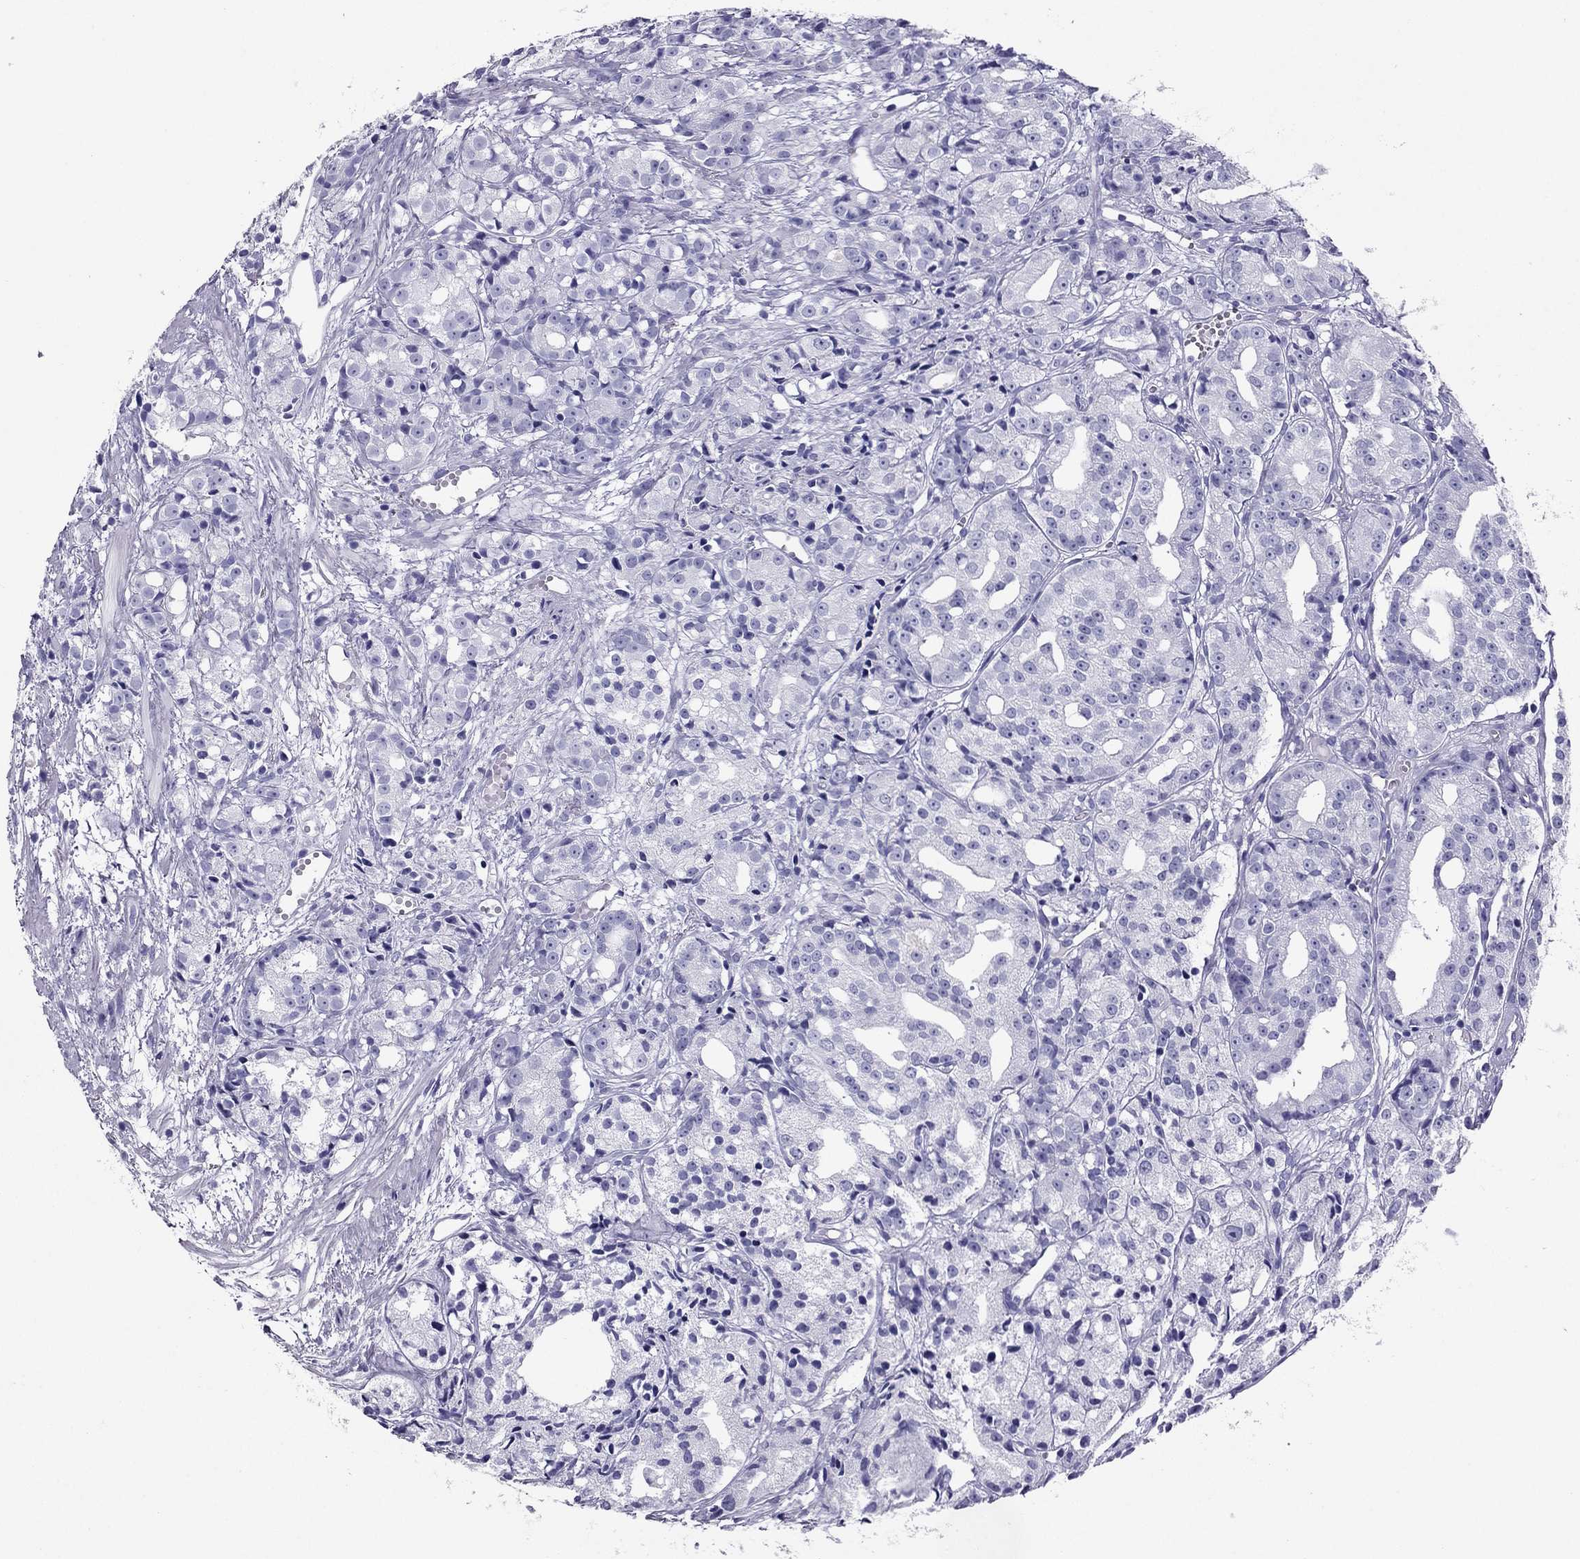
{"staining": {"intensity": "negative", "quantity": "none", "location": "none"}, "tissue": "prostate cancer", "cell_type": "Tumor cells", "image_type": "cancer", "snomed": [{"axis": "morphology", "description": "Adenocarcinoma, Medium grade"}, {"axis": "topography", "description": "Prostate"}], "caption": "IHC photomicrograph of human prostate adenocarcinoma (medium-grade) stained for a protein (brown), which shows no staining in tumor cells. Brightfield microscopy of immunohistochemistry stained with DAB (brown) and hematoxylin (blue), captured at high magnification.", "gene": "PDE6A", "patient": {"sex": "male", "age": 74}}